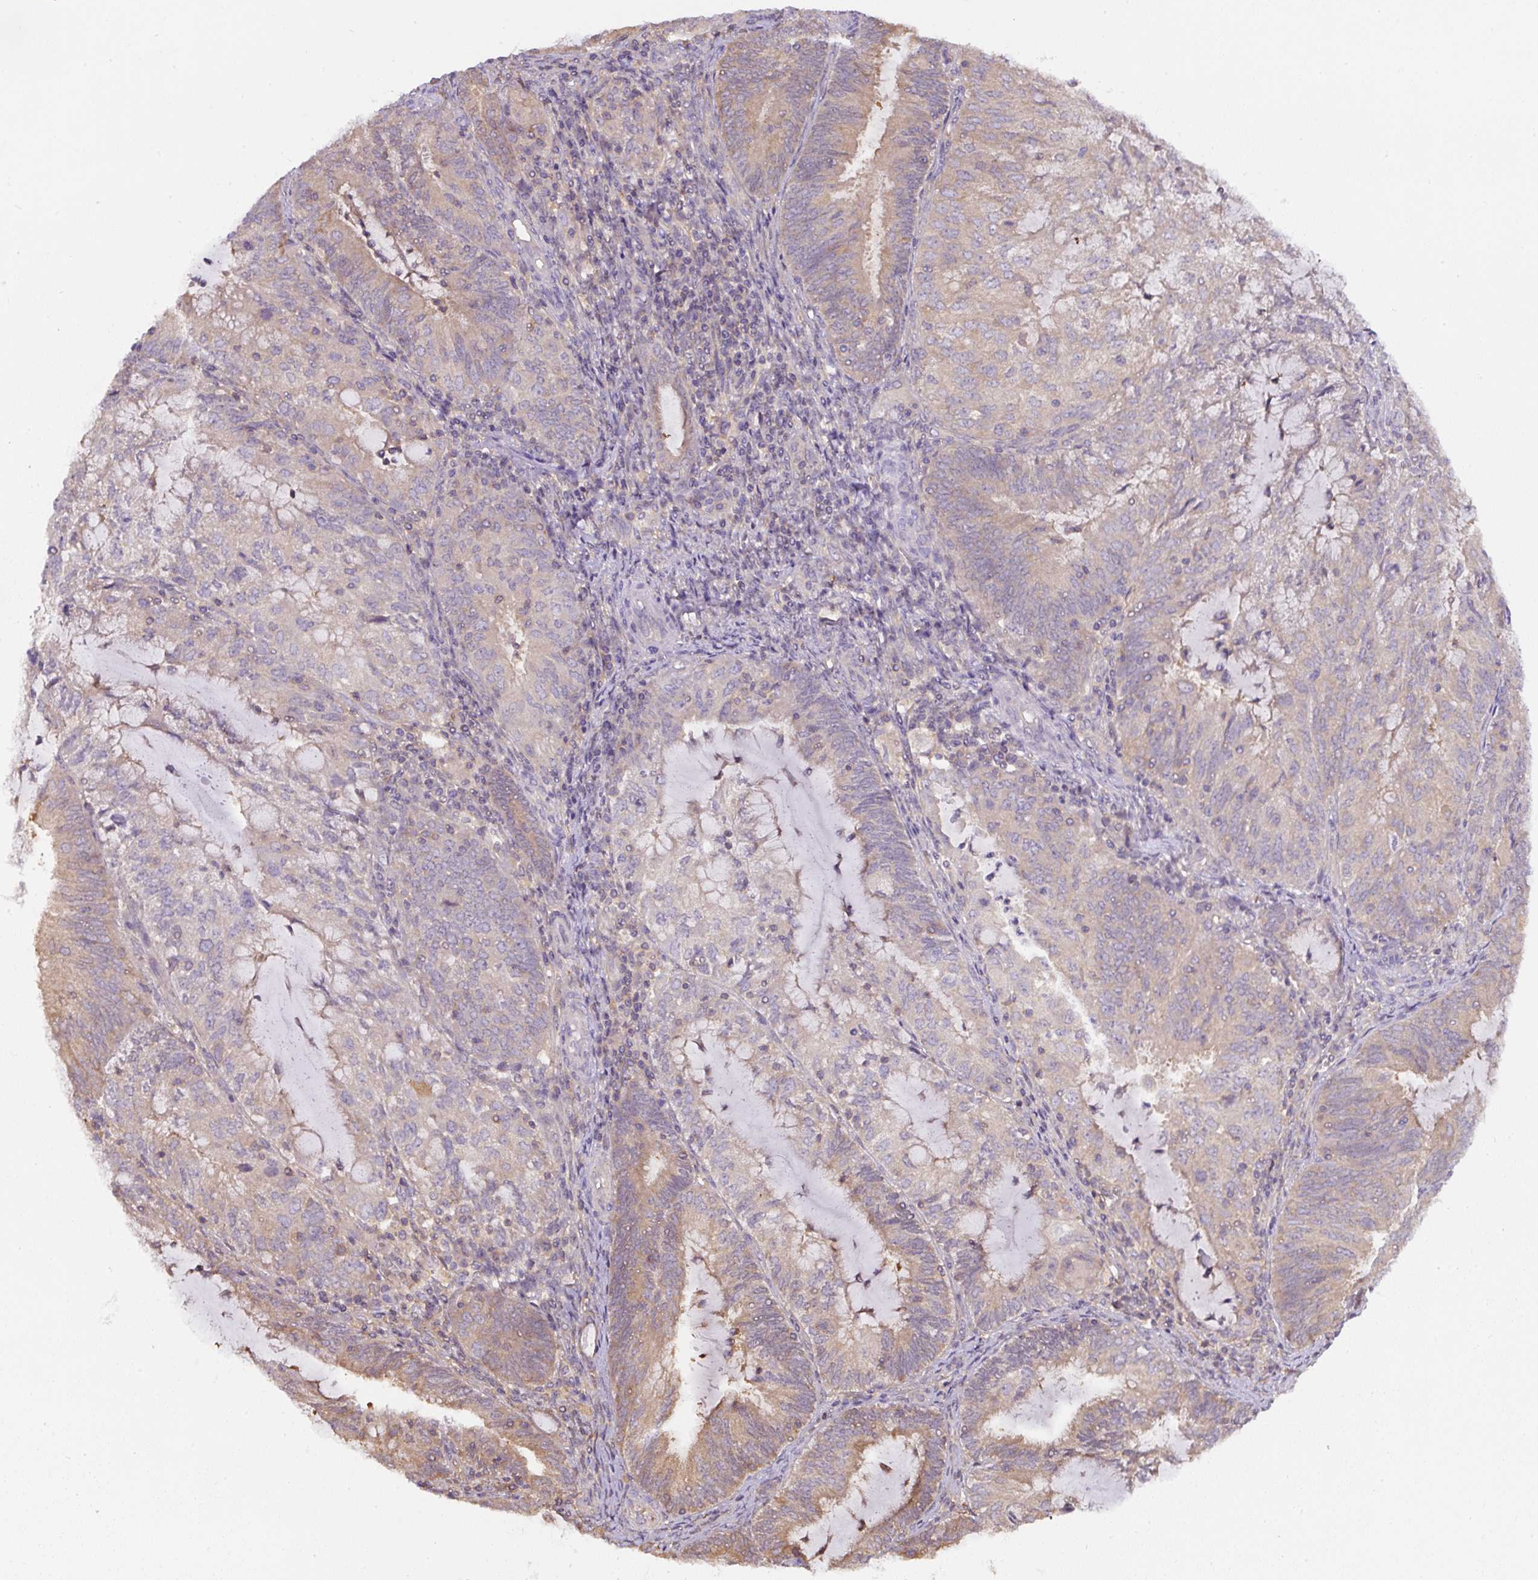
{"staining": {"intensity": "moderate", "quantity": "25%-75%", "location": "cytoplasmic/membranous"}, "tissue": "endometrial cancer", "cell_type": "Tumor cells", "image_type": "cancer", "snomed": [{"axis": "morphology", "description": "Adenocarcinoma, NOS"}, {"axis": "topography", "description": "Endometrium"}], "caption": "Endometrial cancer stained with DAB (3,3'-diaminobenzidine) IHC shows medium levels of moderate cytoplasmic/membranous positivity in approximately 25%-75% of tumor cells.", "gene": "ST13", "patient": {"sex": "female", "age": 81}}